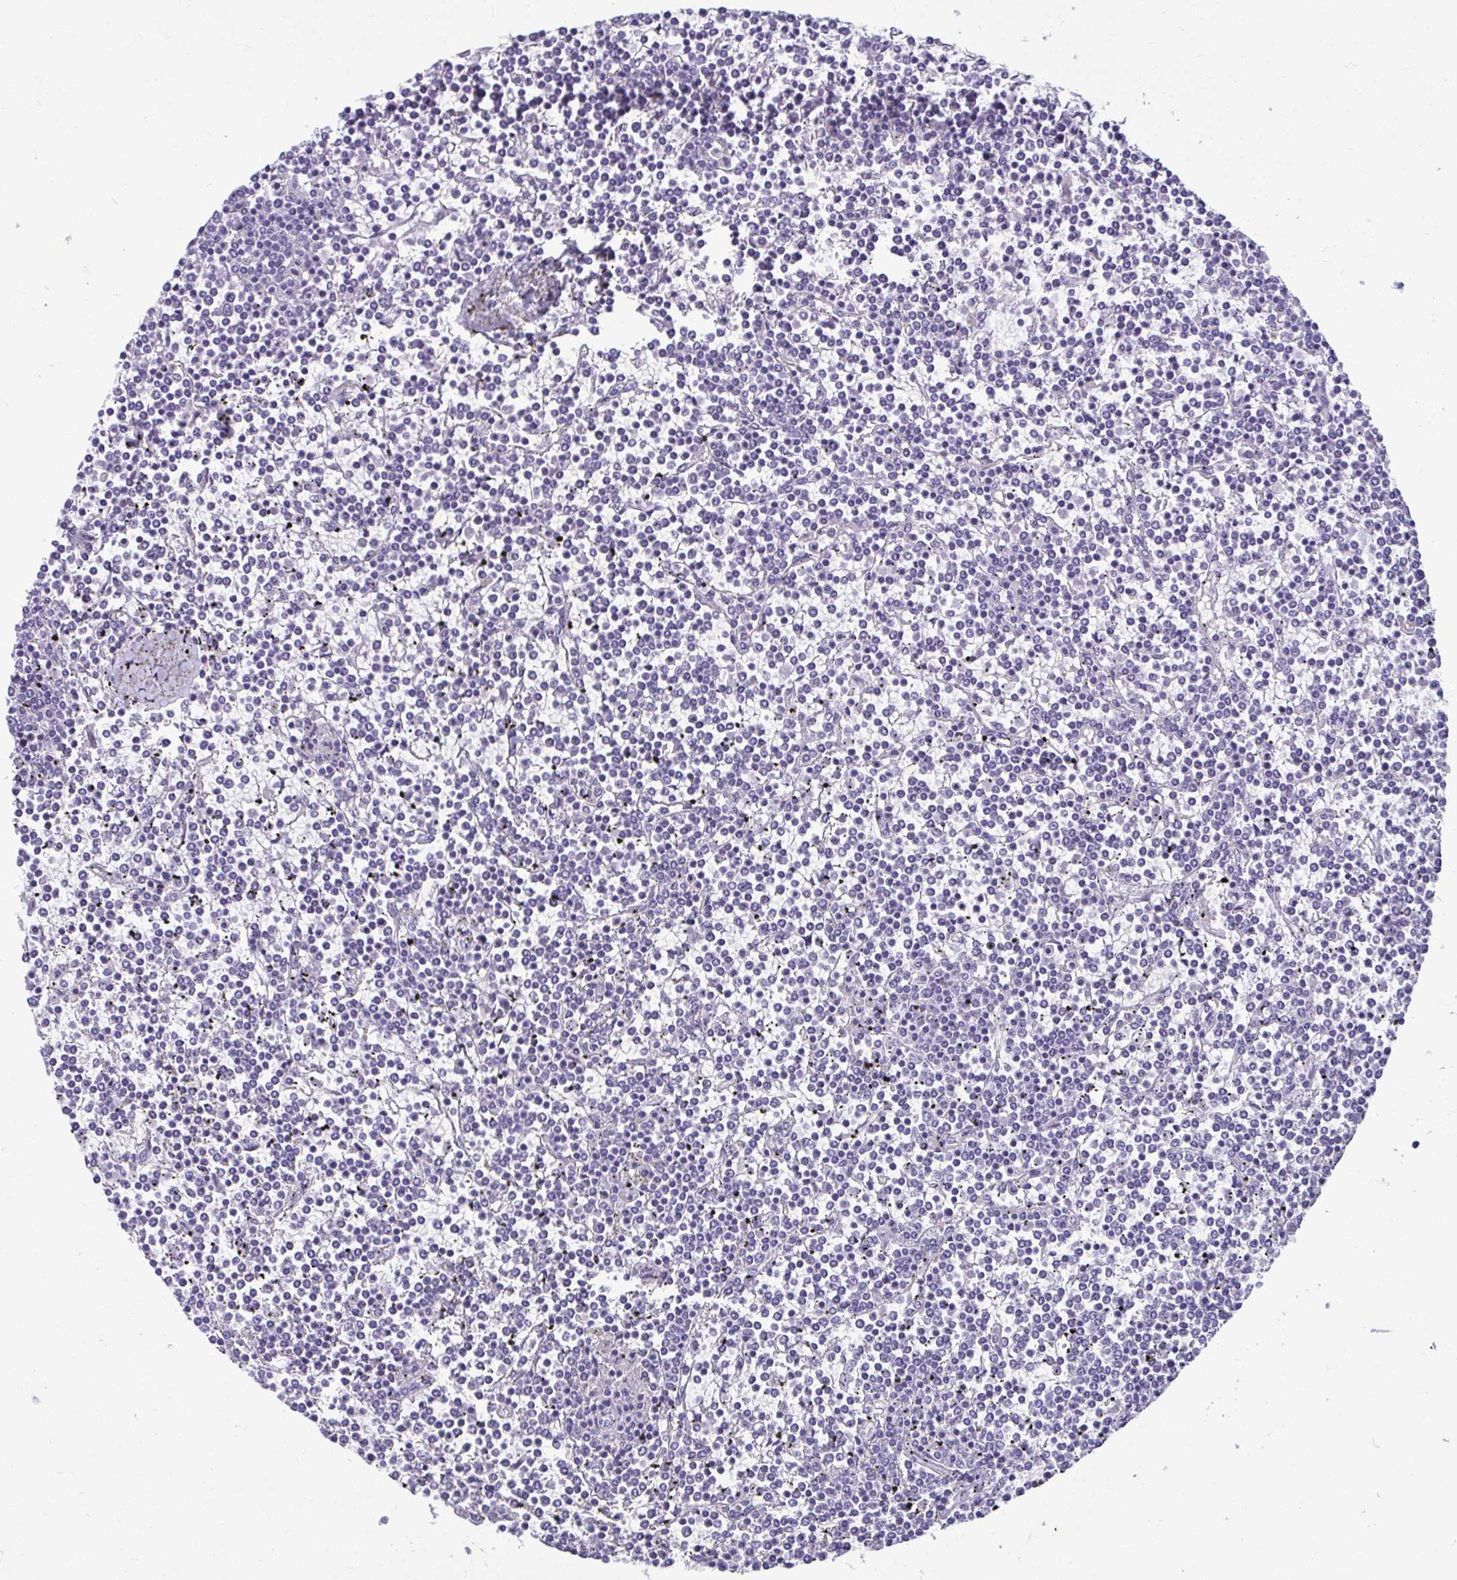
{"staining": {"intensity": "negative", "quantity": "none", "location": "none"}, "tissue": "lymphoma", "cell_type": "Tumor cells", "image_type": "cancer", "snomed": [{"axis": "morphology", "description": "Malignant lymphoma, non-Hodgkin's type, Low grade"}, {"axis": "topography", "description": "Spleen"}], "caption": "An immunohistochemistry (IHC) micrograph of malignant lymphoma, non-Hodgkin's type (low-grade) is shown. There is no staining in tumor cells of malignant lymphoma, non-Hodgkin's type (low-grade). (DAB immunohistochemistry, high magnification).", "gene": "SERPINI1", "patient": {"sex": "female", "age": 19}}